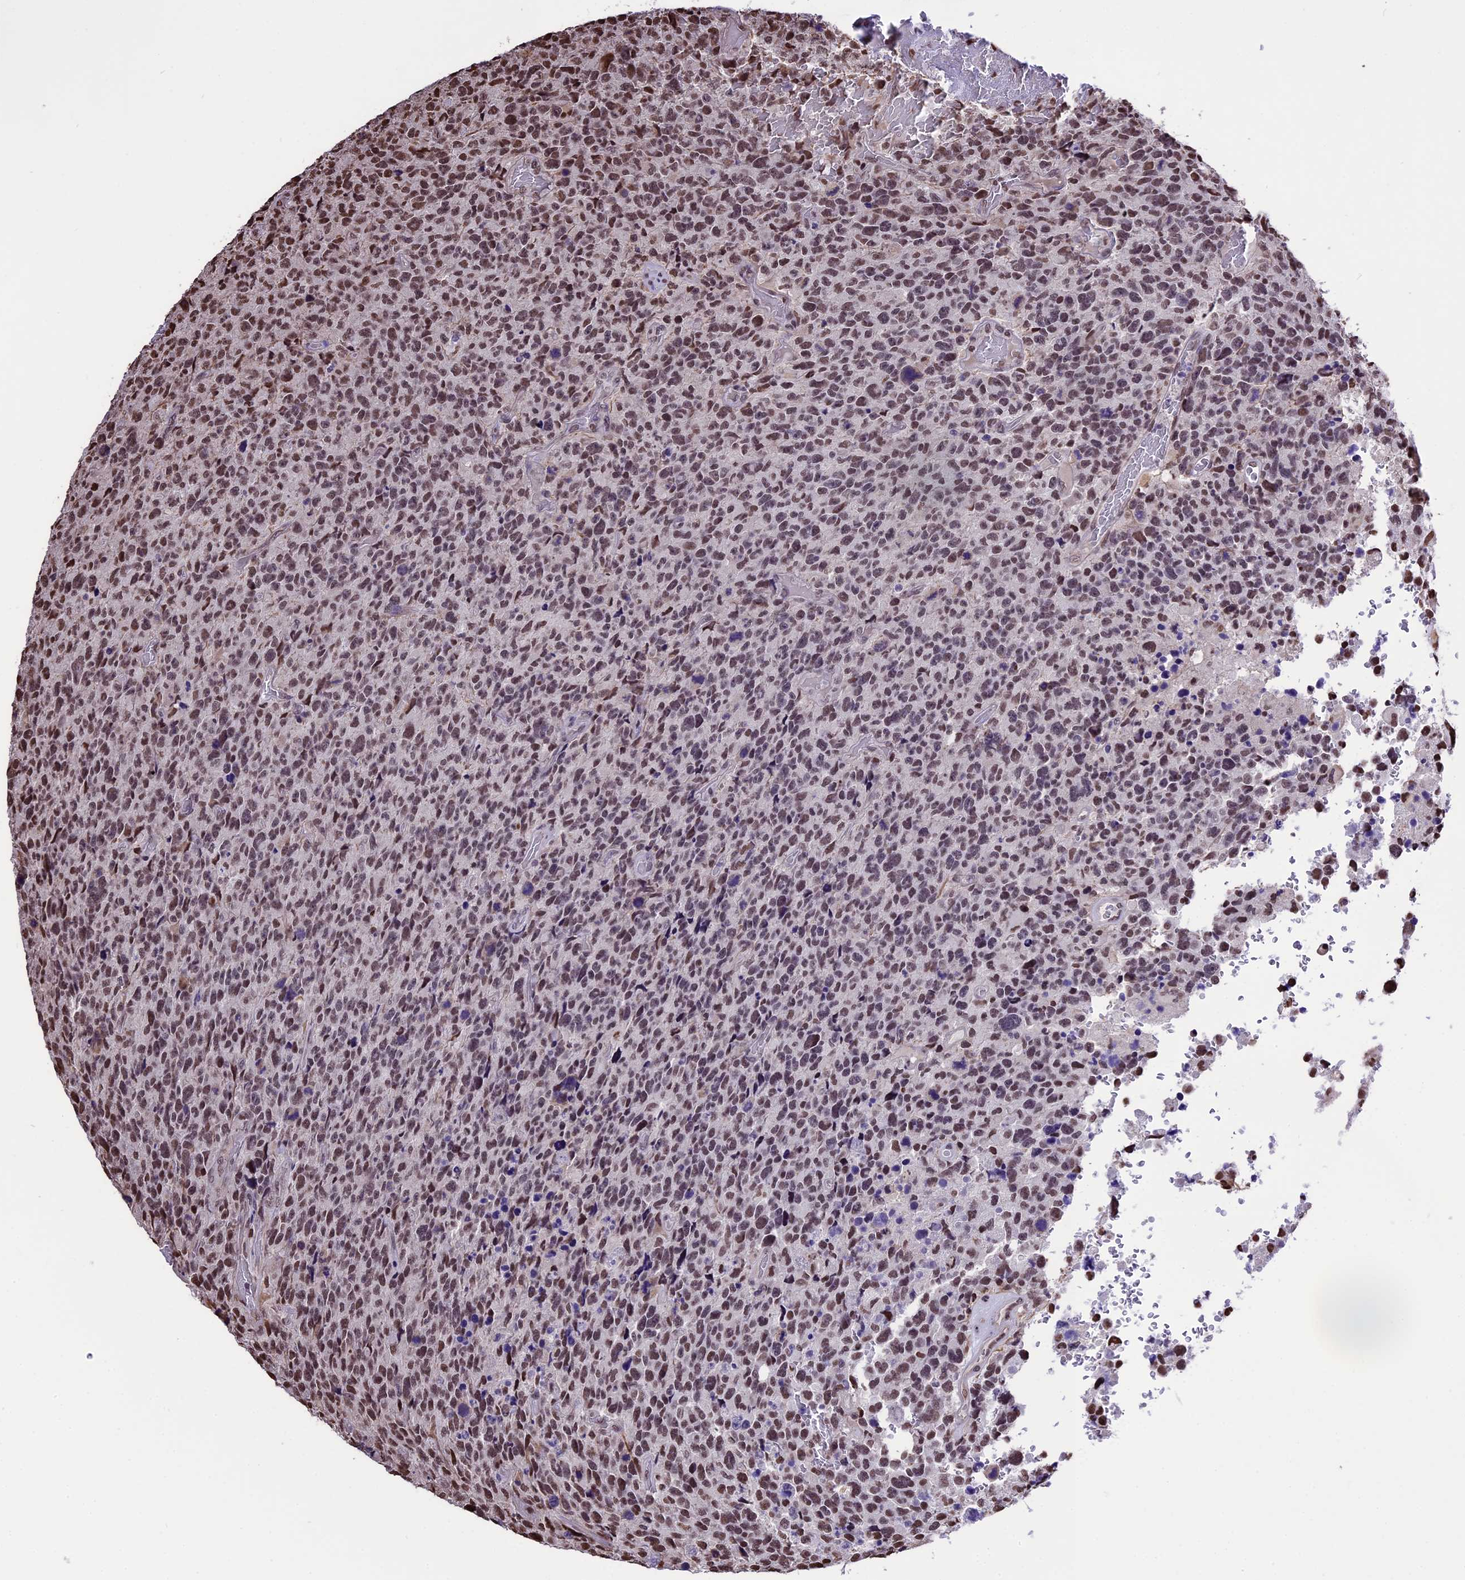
{"staining": {"intensity": "moderate", "quantity": ">75%", "location": "nuclear"}, "tissue": "glioma", "cell_type": "Tumor cells", "image_type": "cancer", "snomed": [{"axis": "morphology", "description": "Glioma, malignant, High grade"}, {"axis": "topography", "description": "Brain"}], "caption": "IHC image of malignant glioma (high-grade) stained for a protein (brown), which demonstrates medium levels of moderate nuclear positivity in approximately >75% of tumor cells.", "gene": "POLR3E", "patient": {"sex": "male", "age": 69}}